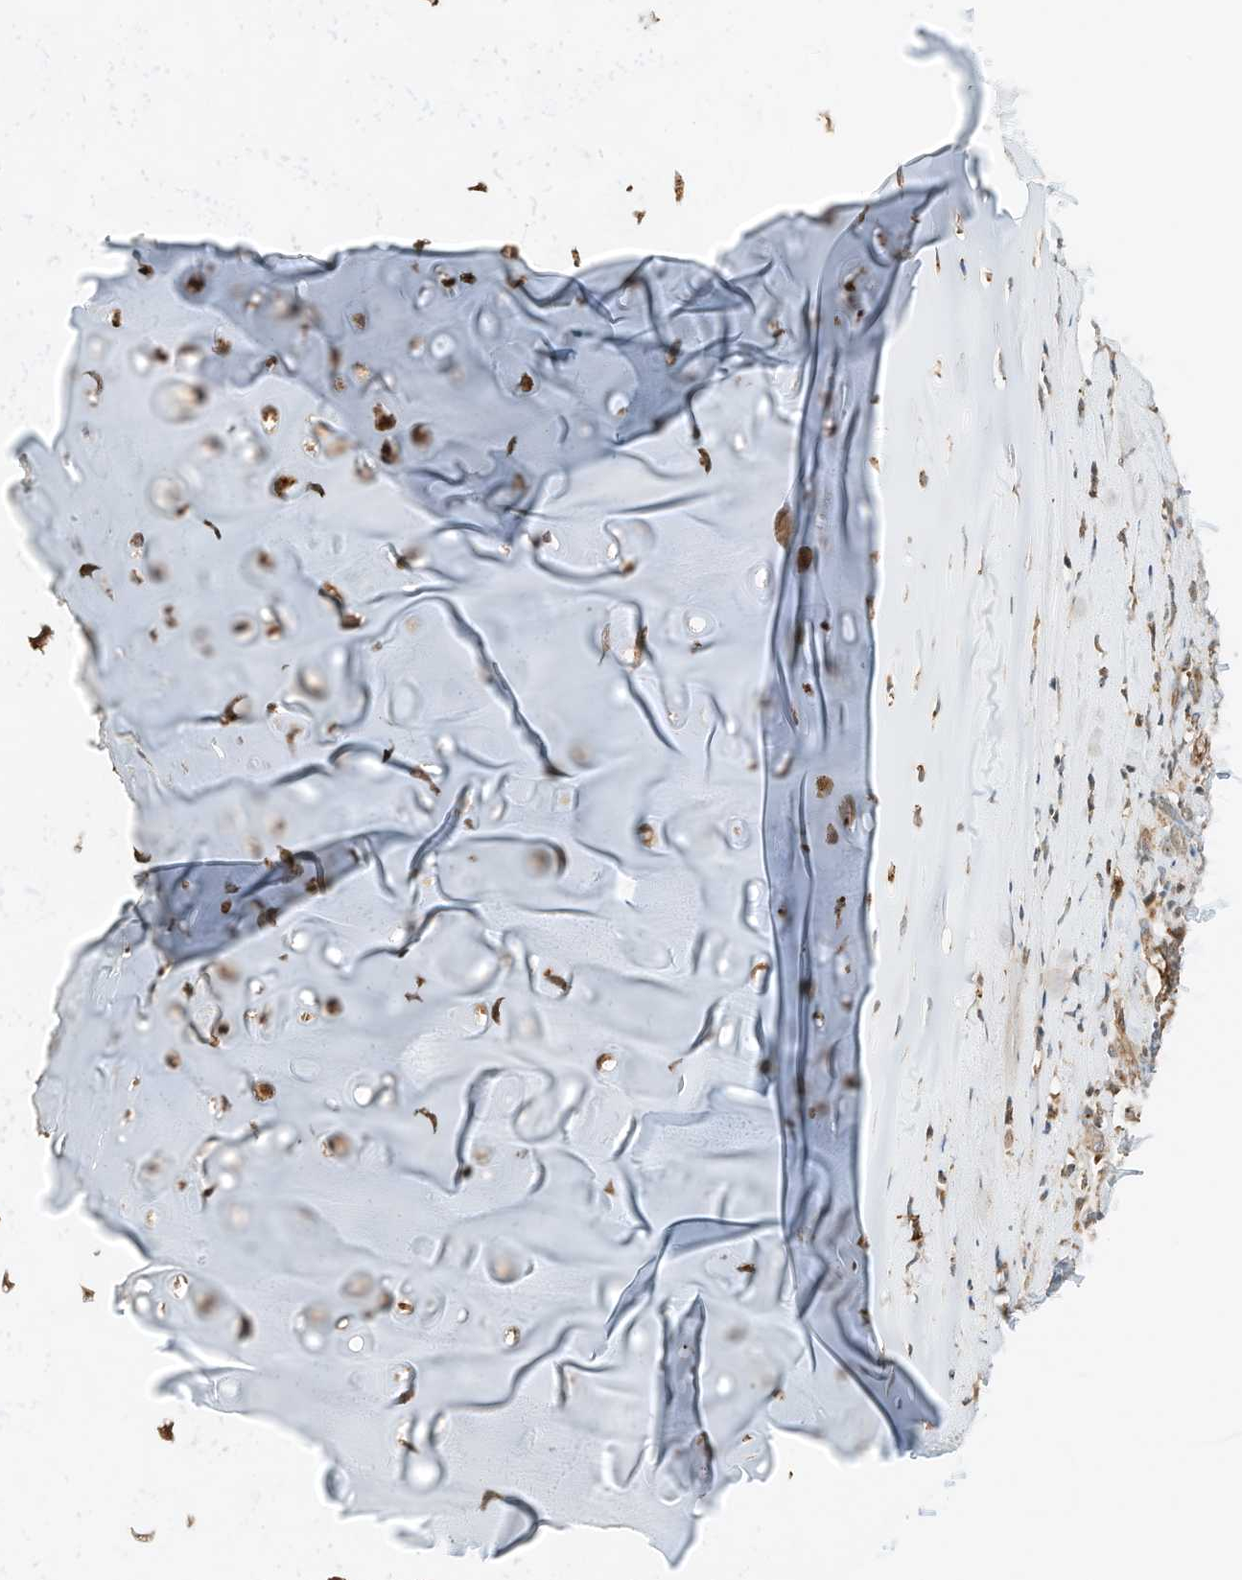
{"staining": {"intensity": "strong", "quantity": ">75%", "location": "cytoplasmic/membranous"}, "tissue": "soft tissue", "cell_type": "Chondrocytes", "image_type": "normal", "snomed": [{"axis": "morphology", "description": "Normal tissue, NOS"}, {"axis": "morphology", "description": "Basal cell carcinoma"}, {"axis": "topography", "description": "Cartilage tissue"}, {"axis": "topography", "description": "Nasopharynx"}, {"axis": "topography", "description": "Oral tissue"}], "caption": "Strong cytoplasmic/membranous positivity is present in about >75% of chondrocytes in unremarkable soft tissue. (DAB IHC with brightfield microscopy, high magnification).", "gene": "CPAMD8", "patient": {"sex": "female", "age": 77}}